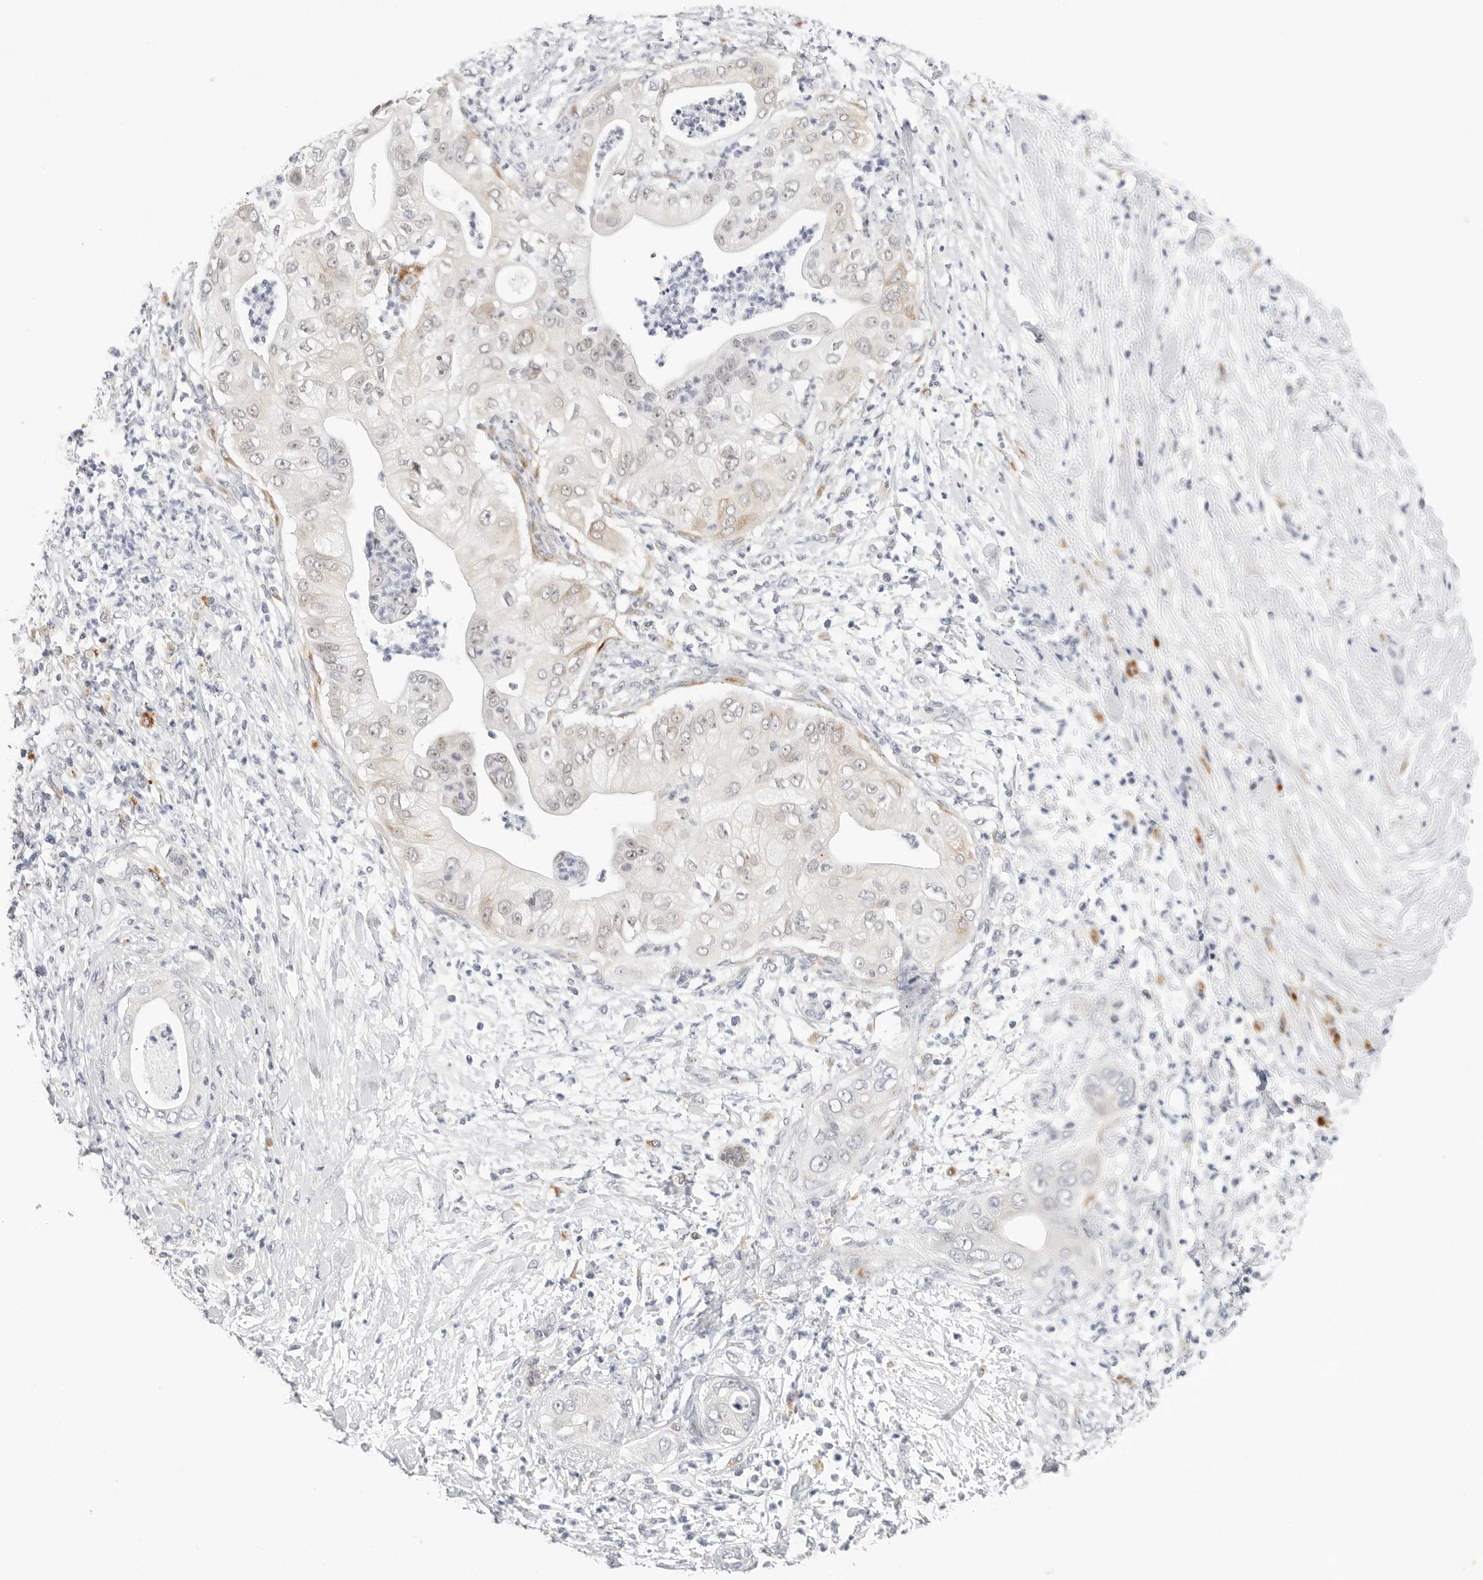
{"staining": {"intensity": "weak", "quantity": "<25%", "location": "cytoplasmic/membranous"}, "tissue": "pancreatic cancer", "cell_type": "Tumor cells", "image_type": "cancer", "snomed": [{"axis": "morphology", "description": "Adenocarcinoma, NOS"}, {"axis": "topography", "description": "Pancreas"}], "caption": "High power microscopy micrograph of an immunohistochemistry micrograph of pancreatic cancer, revealing no significant positivity in tumor cells. (DAB immunohistochemistry visualized using brightfield microscopy, high magnification).", "gene": "TSEN2", "patient": {"sex": "female", "age": 78}}